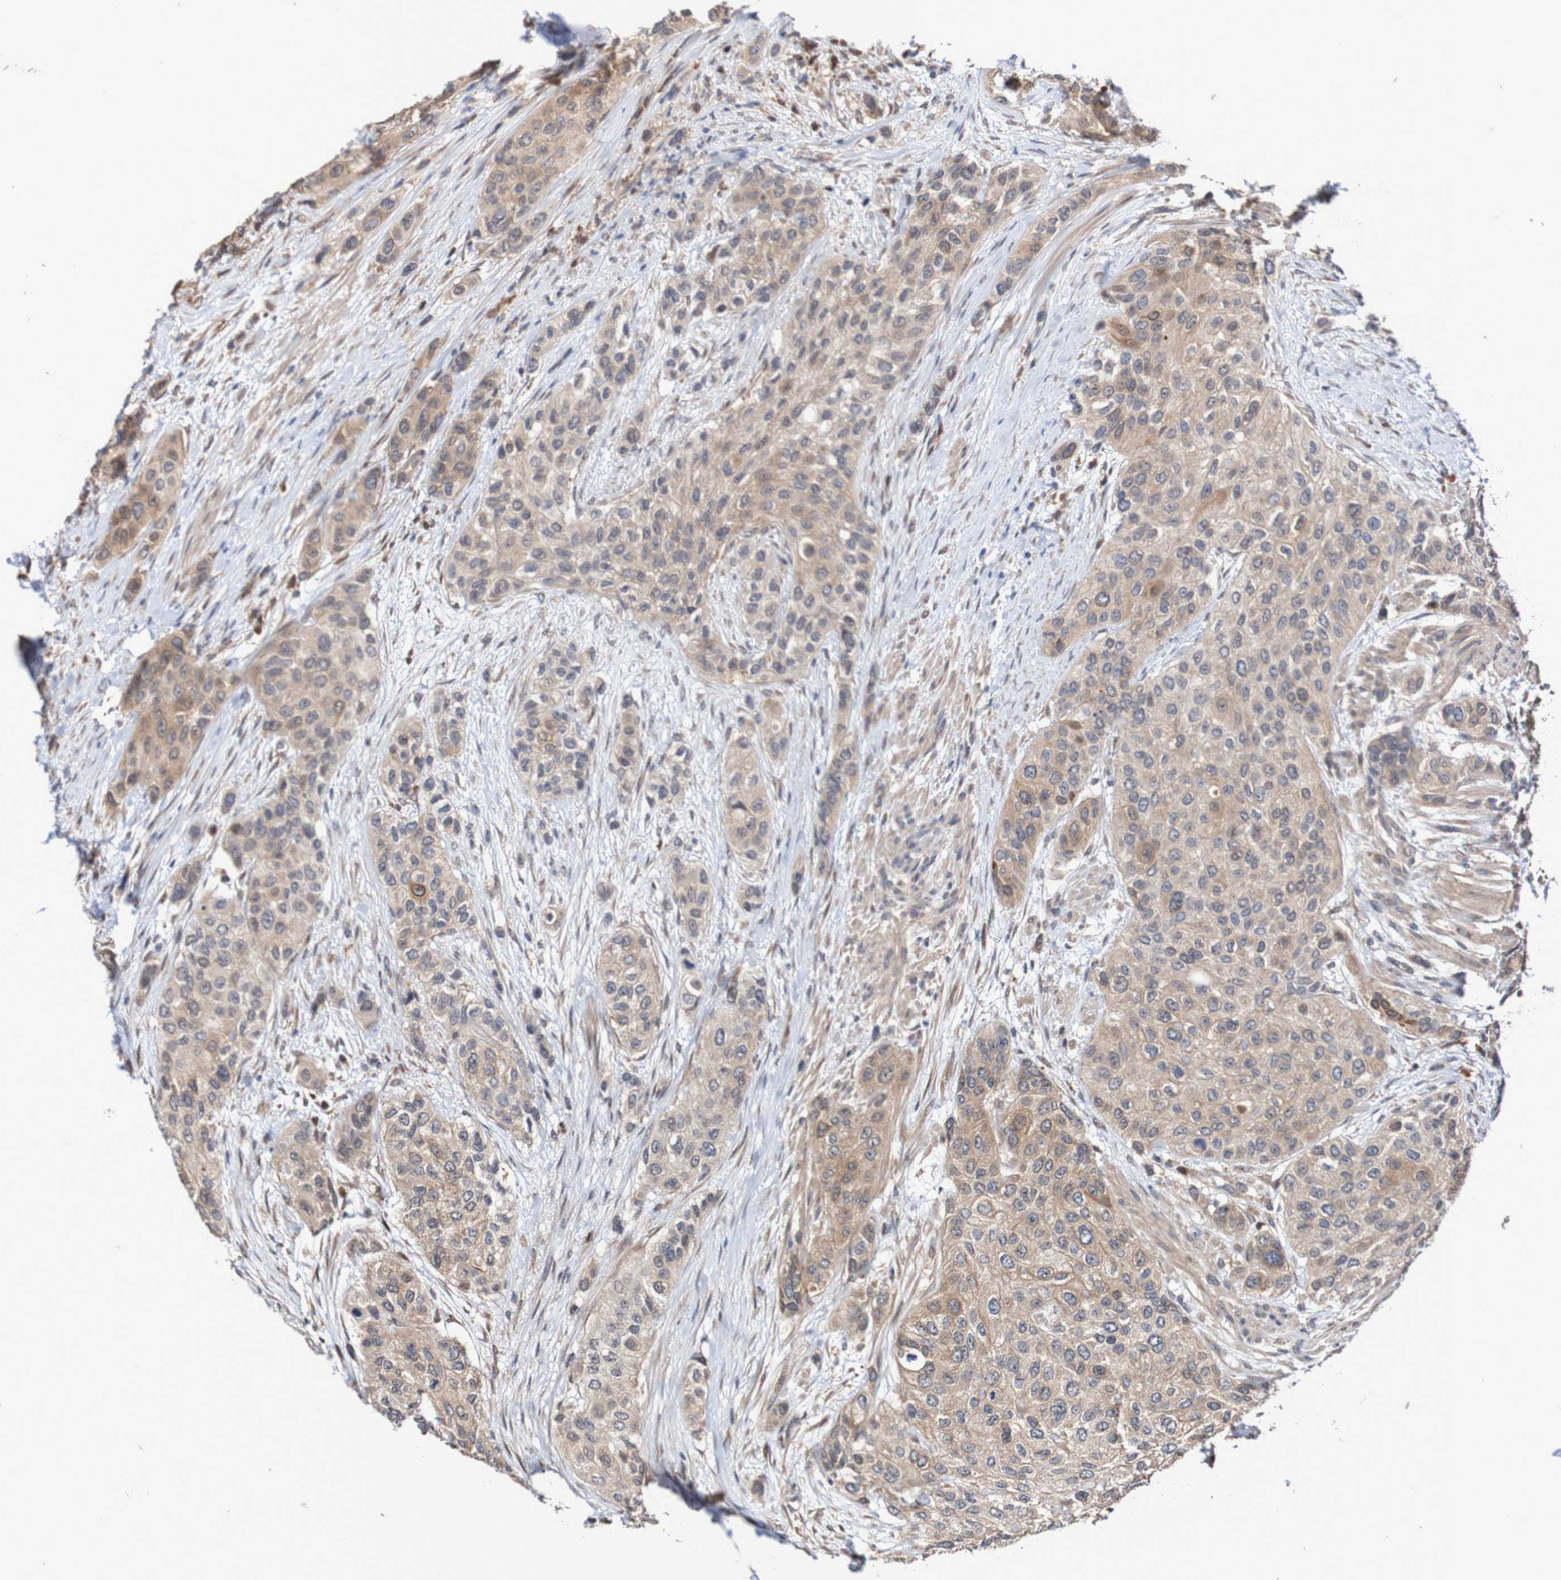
{"staining": {"intensity": "moderate", "quantity": ">75%", "location": "cytoplasmic/membranous"}, "tissue": "urothelial cancer", "cell_type": "Tumor cells", "image_type": "cancer", "snomed": [{"axis": "morphology", "description": "Urothelial carcinoma, High grade"}, {"axis": "topography", "description": "Urinary bladder"}], "caption": "Immunohistochemical staining of human urothelial carcinoma (high-grade) reveals moderate cytoplasmic/membranous protein expression in about >75% of tumor cells. Immunohistochemistry stains the protein in brown and the nuclei are stained blue.", "gene": "PHPT1", "patient": {"sex": "female", "age": 56}}